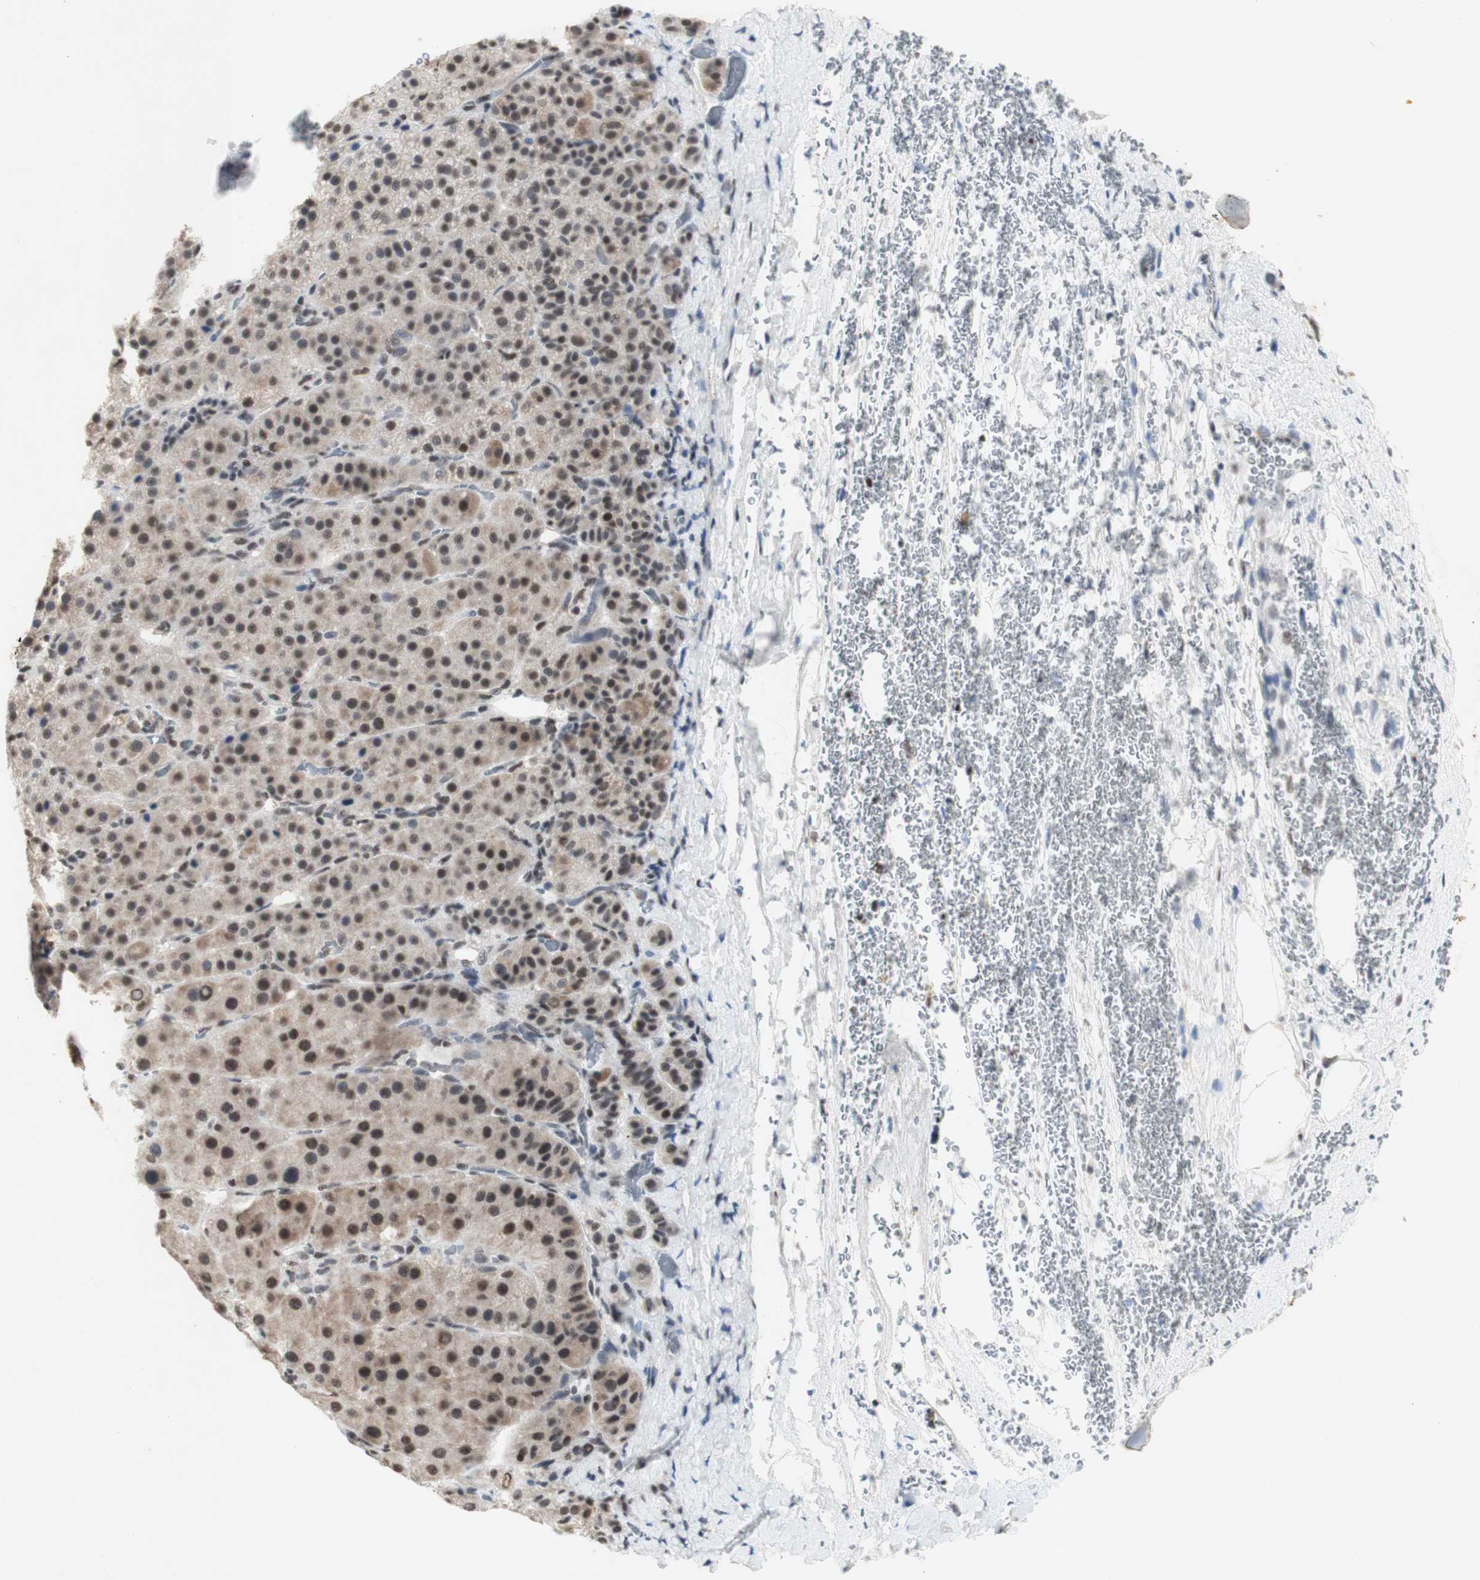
{"staining": {"intensity": "moderate", "quantity": ">75%", "location": "nuclear"}, "tissue": "adrenal gland", "cell_type": "Glandular cells", "image_type": "normal", "snomed": [{"axis": "morphology", "description": "Normal tissue, NOS"}, {"axis": "topography", "description": "Adrenal gland"}], "caption": "The image displays a brown stain indicating the presence of a protein in the nuclear of glandular cells in adrenal gland. (brown staining indicates protein expression, while blue staining denotes nuclei).", "gene": "SNRPB", "patient": {"sex": "female", "age": 57}}